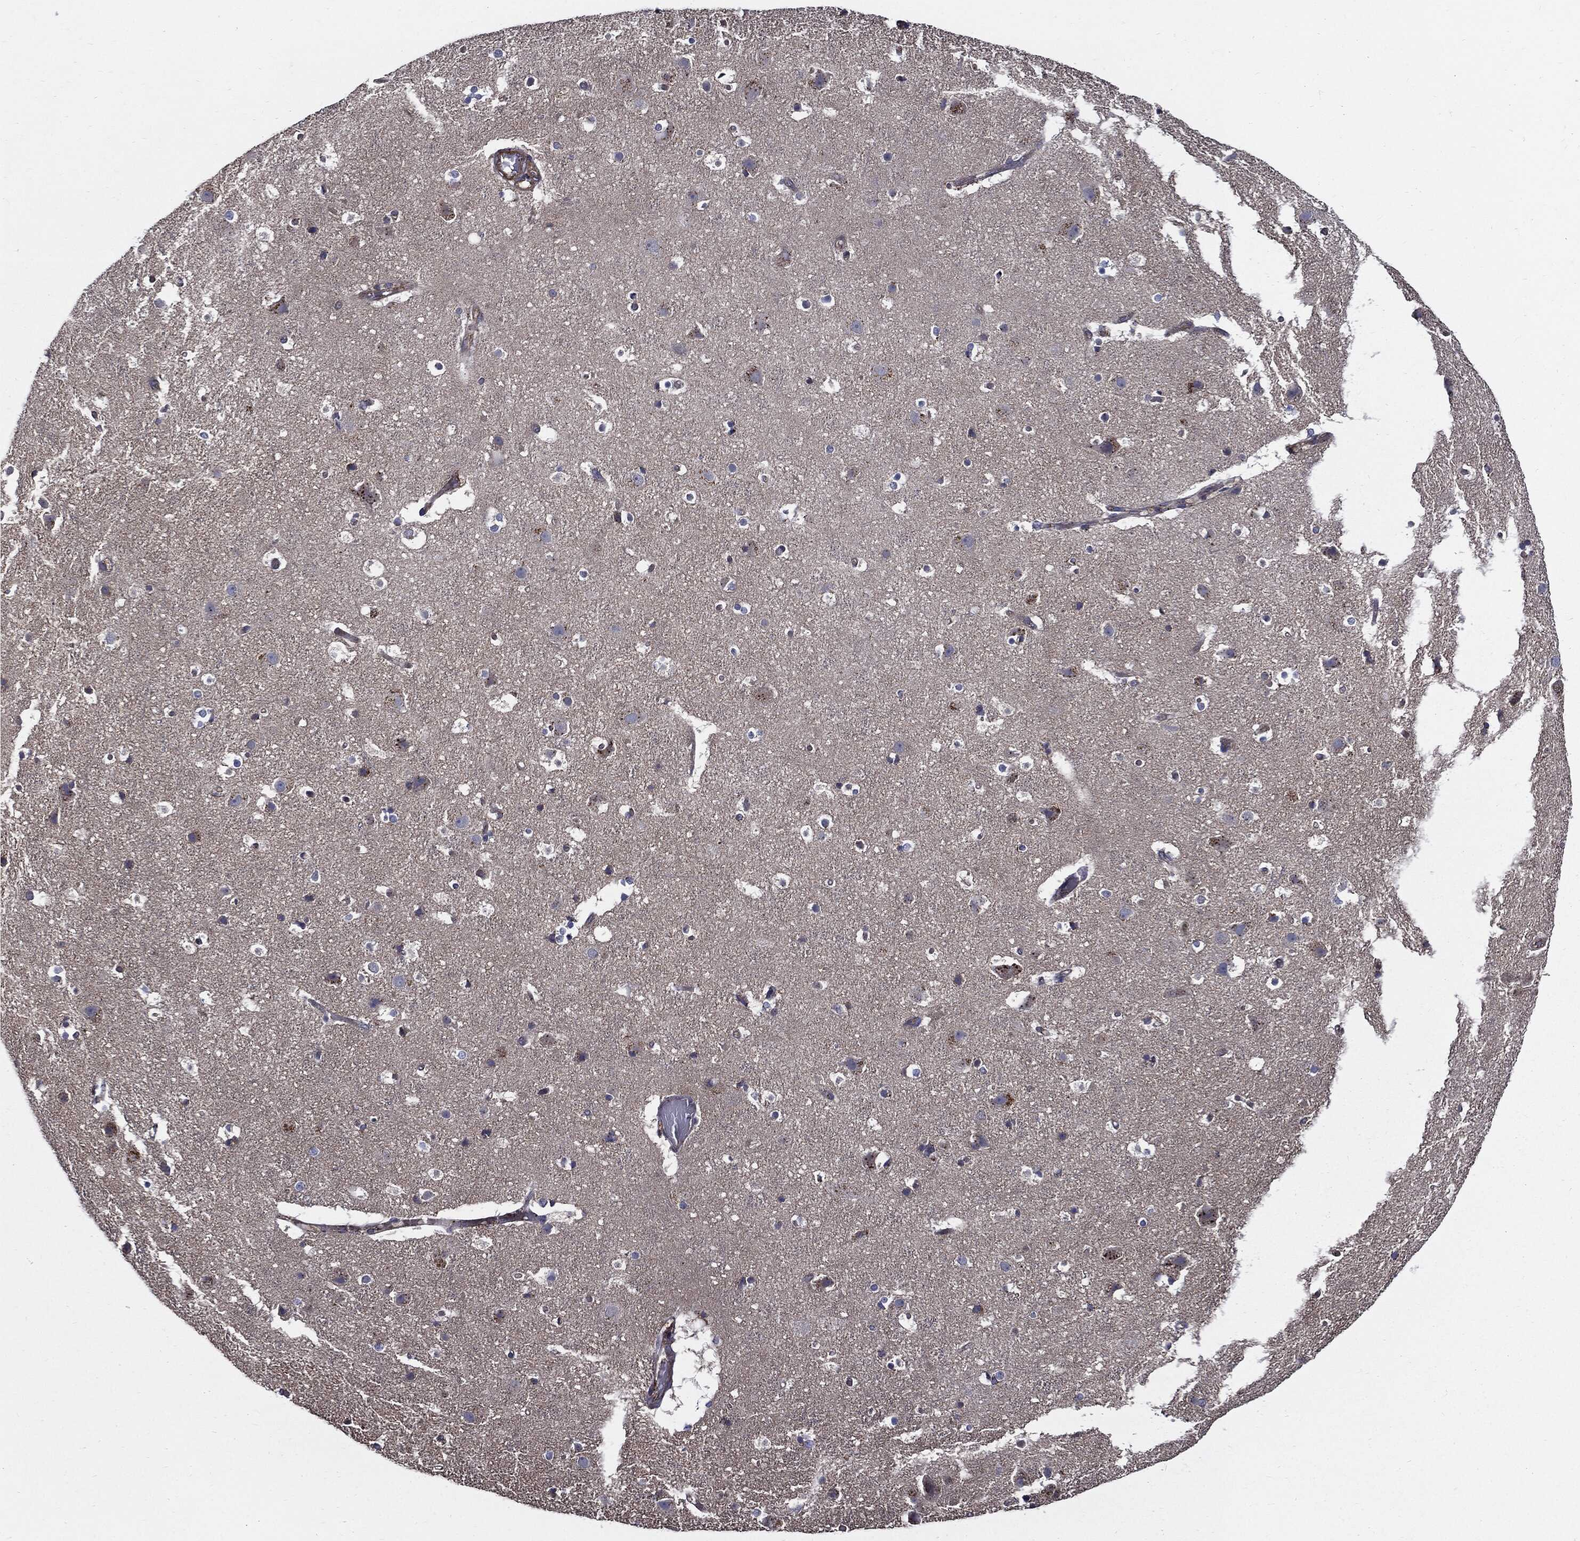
{"staining": {"intensity": "negative", "quantity": "none", "location": "none"}, "tissue": "cerebral cortex", "cell_type": "Endothelial cells", "image_type": "normal", "snomed": [{"axis": "morphology", "description": "Normal tissue, NOS"}, {"axis": "topography", "description": "Cerebral cortex"}], "caption": "Immunohistochemistry (IHC) of unremarkable cerebral cortex displays no staining in endothelial cells.", "gene": "PDCD6IP", "patient": {"sex": "female", "age": 52}}